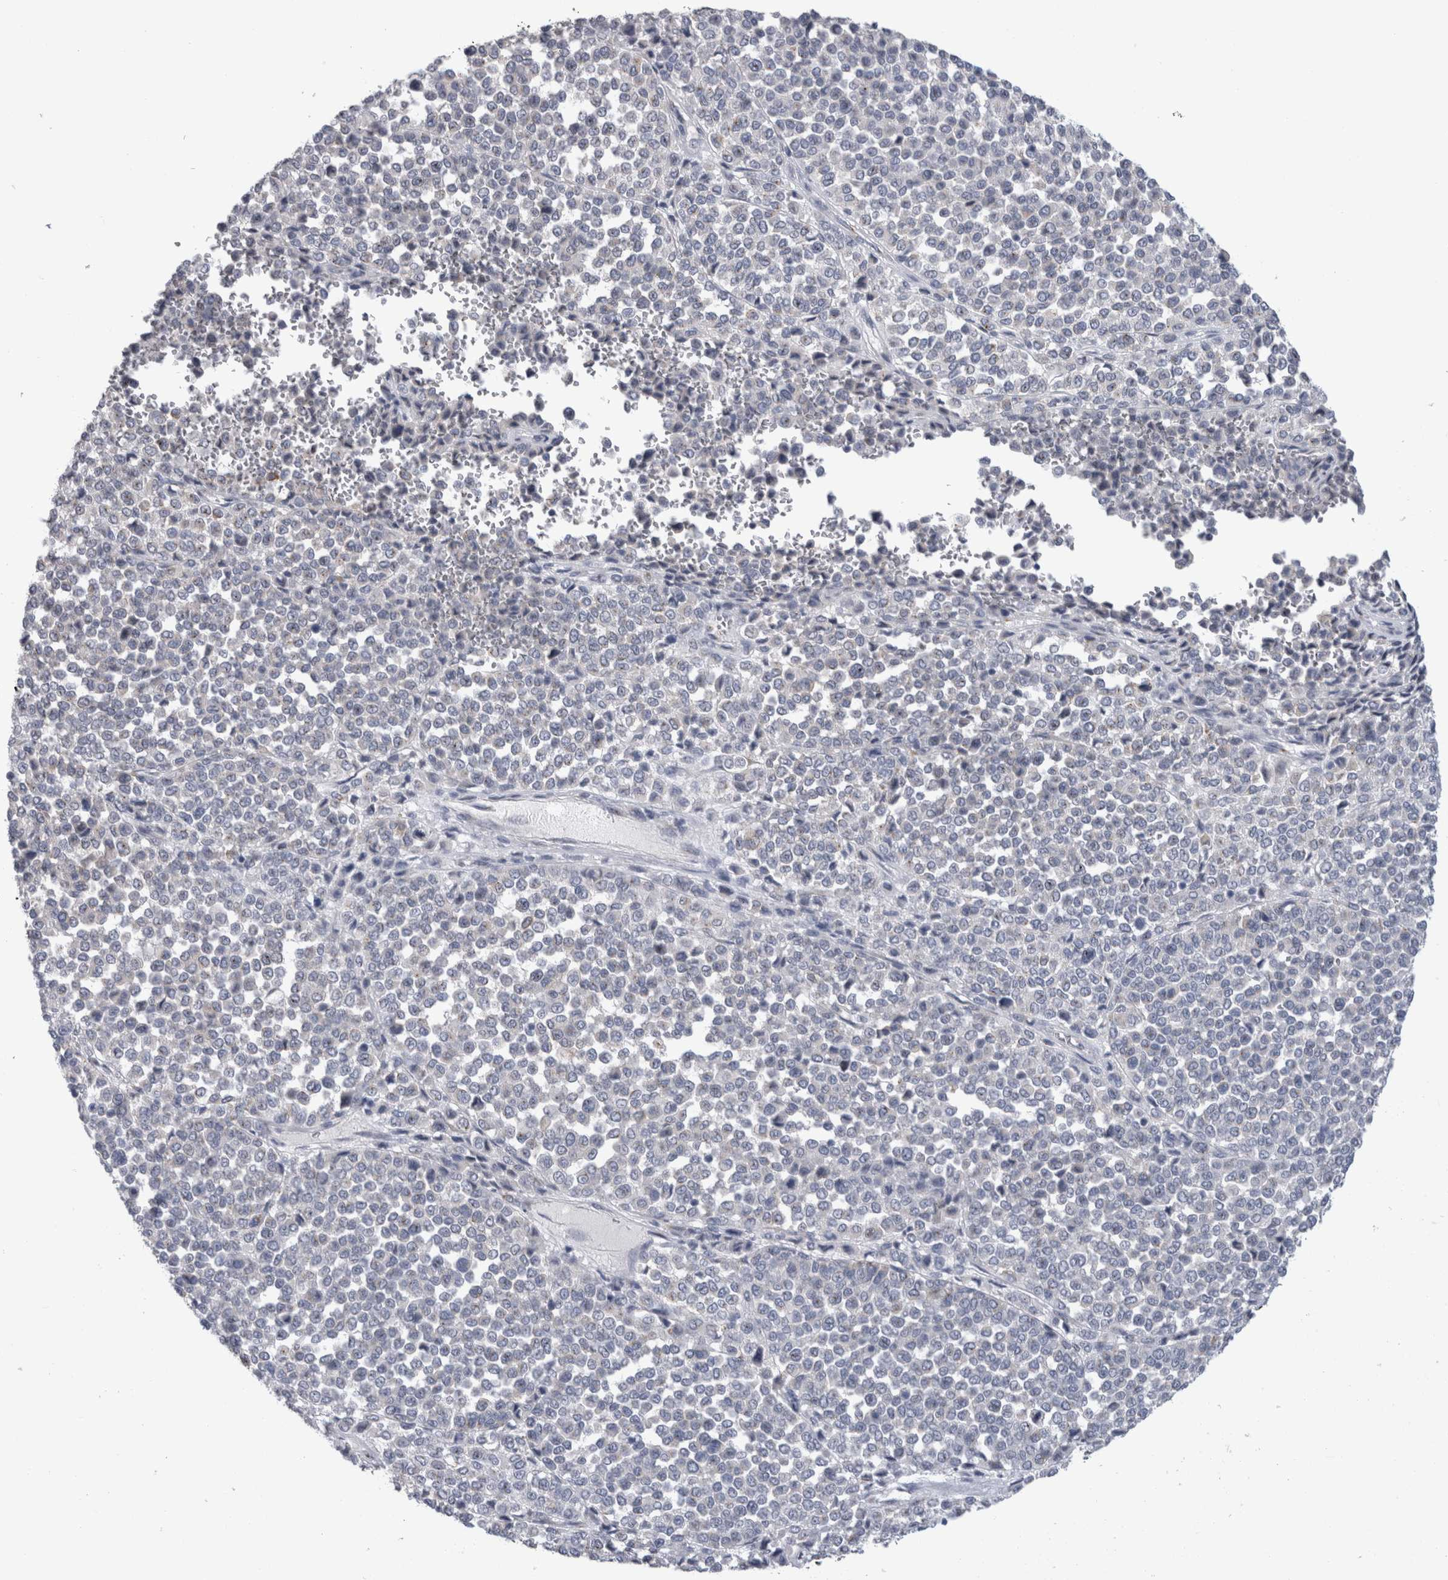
{"staining": {"intensity": "negative", "quantity": "none", "location": "none"}, "tissue": "melanoma", "cell_type": "Tumor cells", "image_type": "cancer", "snomed": [{"axis": "morphology", "description": "Malignant melanoma, Metastatic site"}, {"axis": "topography", "description": "Pancreas"}], "caption": "Immunohistochemistry photomicrograph of neoplastic tissue: melanoma stained with DAB demonstrates no significant protein expression in tumor cells.", "gene": "AKAP9", "patient": {"sex": "female", "age": 30}}